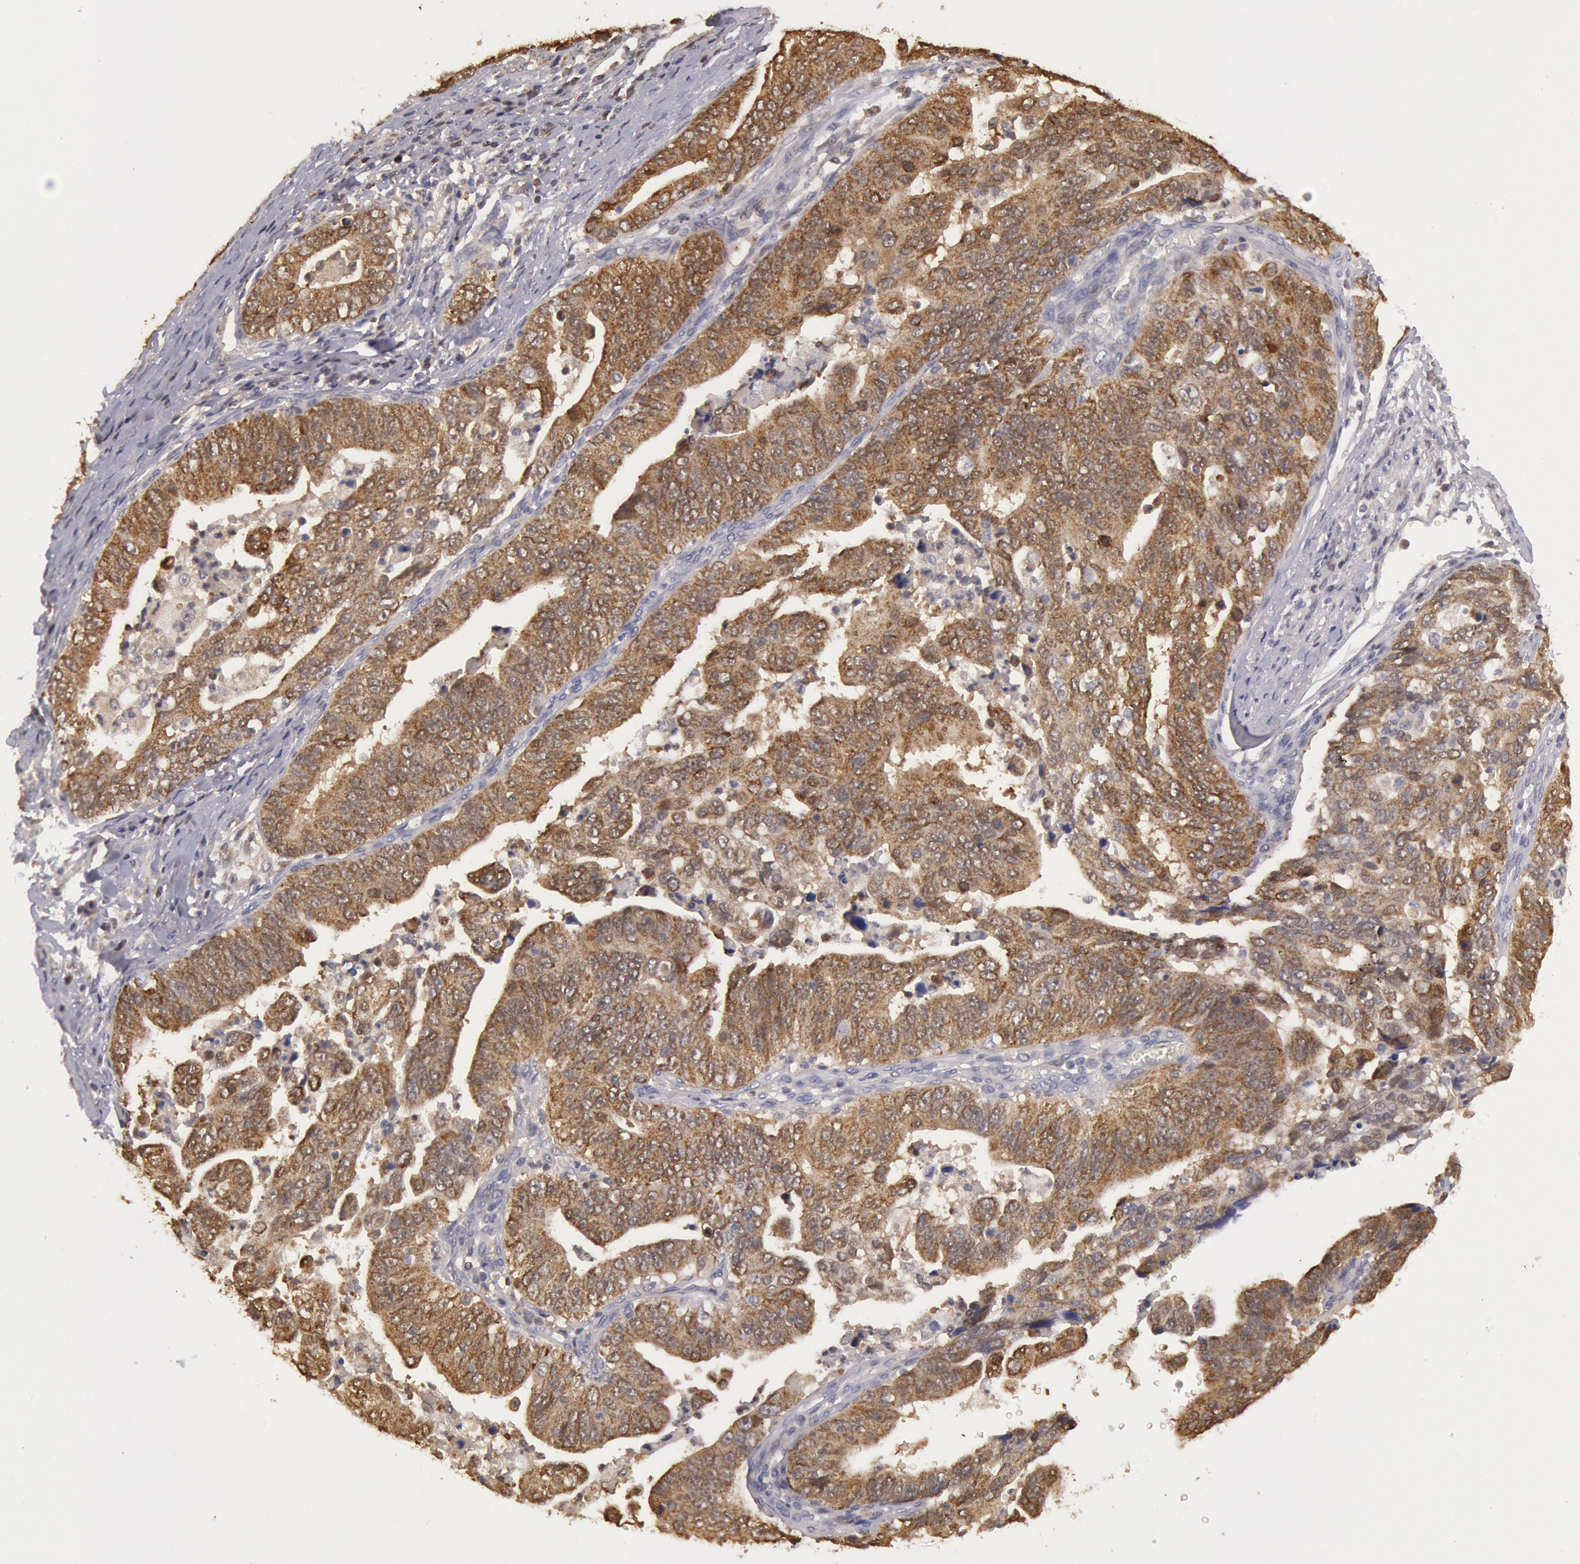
{"staining": {"intensity": "moderate", "quantity": ">75%", "location": "cytoplasmic/membranous"}, "tissue": "stomach cancer", "cell_type": "Tumor cells", "image_type": "cancer", "snomed": [{"axis": "morphology", "description": "Adenocarcinoma, NOS"}, {"axis": "topography", "description": "Stomach, upper"}], "caption": "Stomach cancer stained with a protein marker demonstrates moderate staining in tumor cells.", "gene": "MPST", "patient": {"sex": "female", "age": 50}}